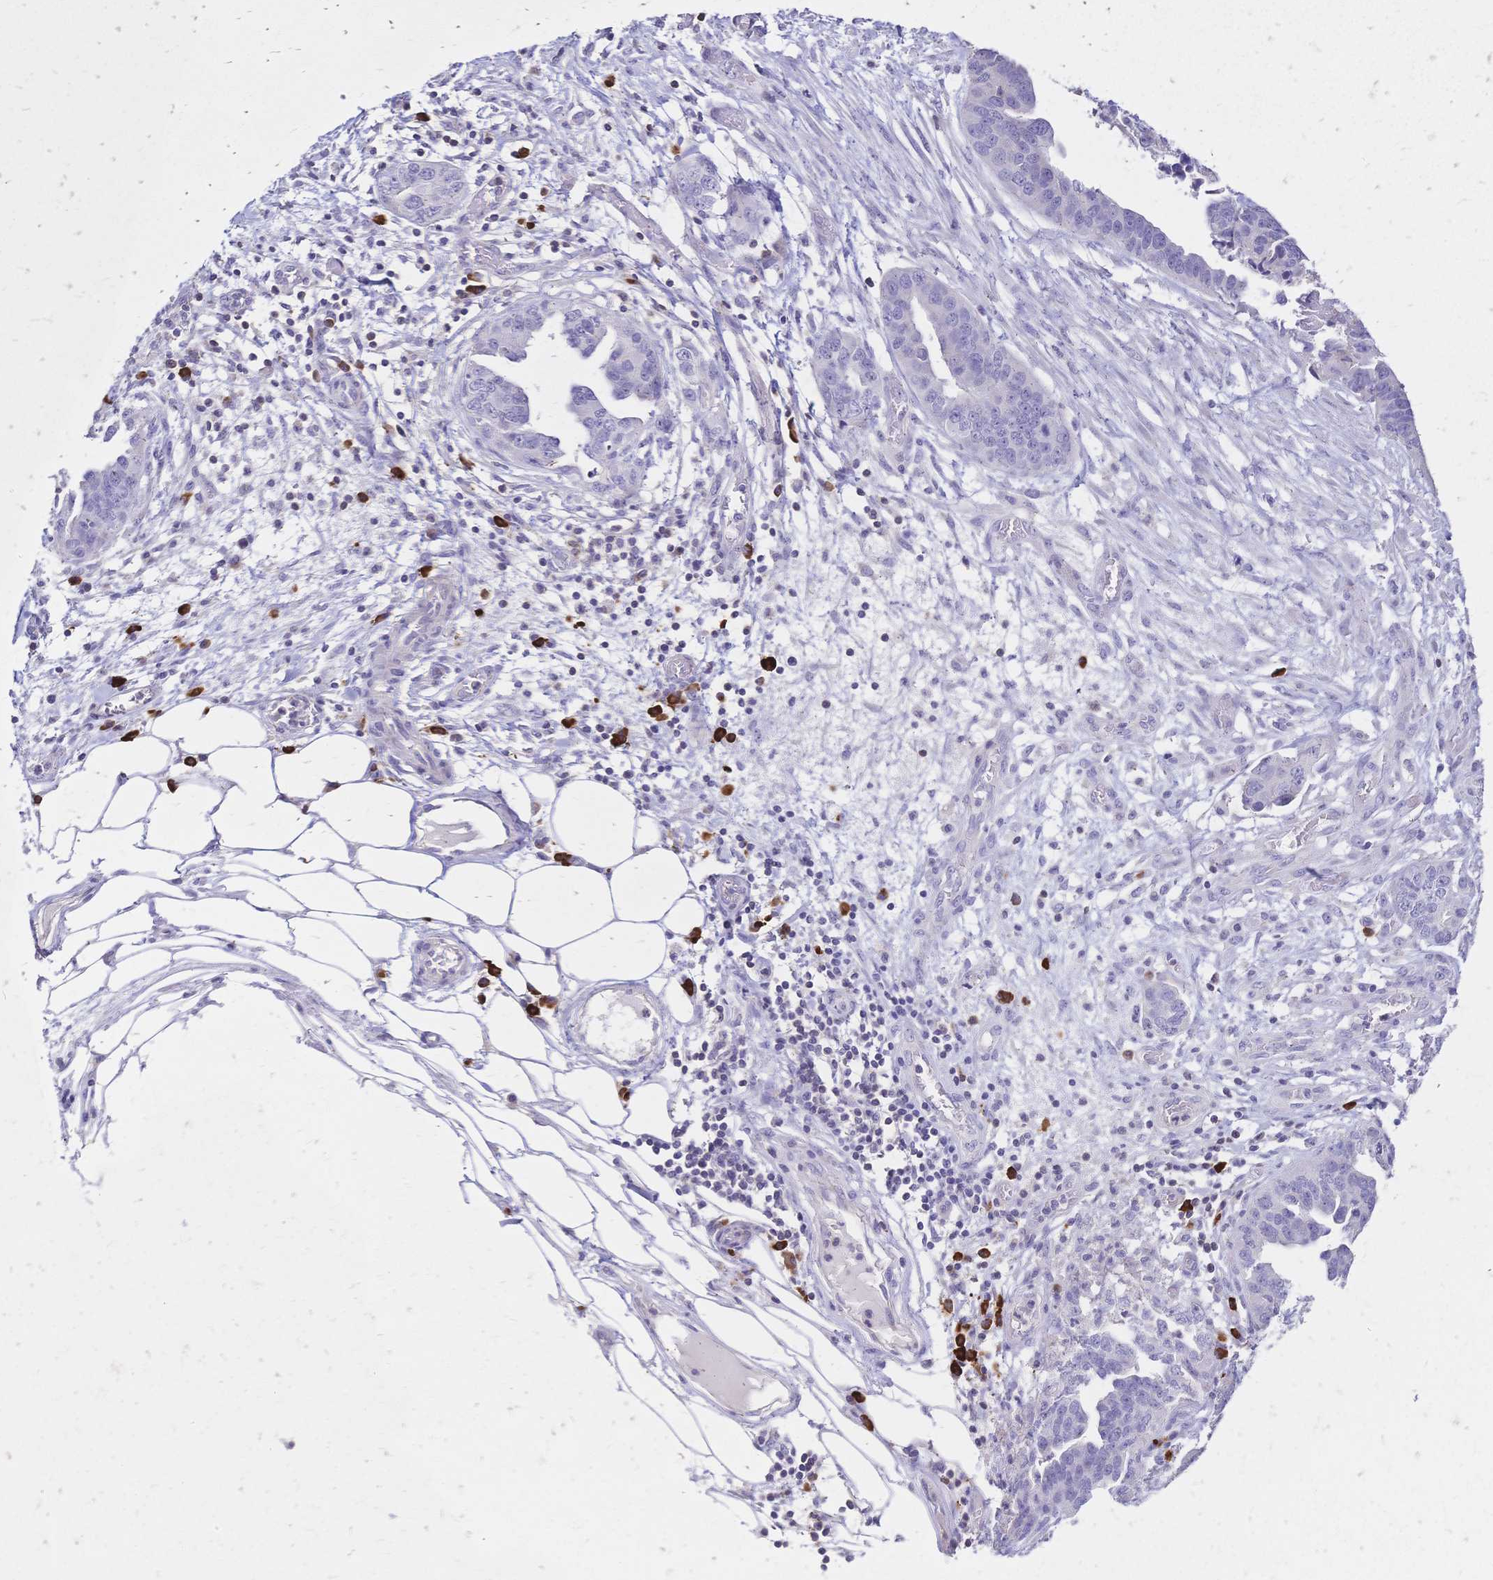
{"staining": {"intensity": "negative", "quantity": "none", "location": "none"}, "tissue": "ovarian cancer", "cell_type": "Tumor cells", "image_type": "cancer", "snomed": [{"axis": "morphology", "description": "Cystadenocarcinoma, serous, NOS"}, {"axis": "topography", "description": "Ovary"}], "caption": "A micrograph of ovarian cancer stained for a protein exhibits no brown staining in tumor cells.", "gene": "IL2RA", "patient": {"sex": "female", "age": 75}}